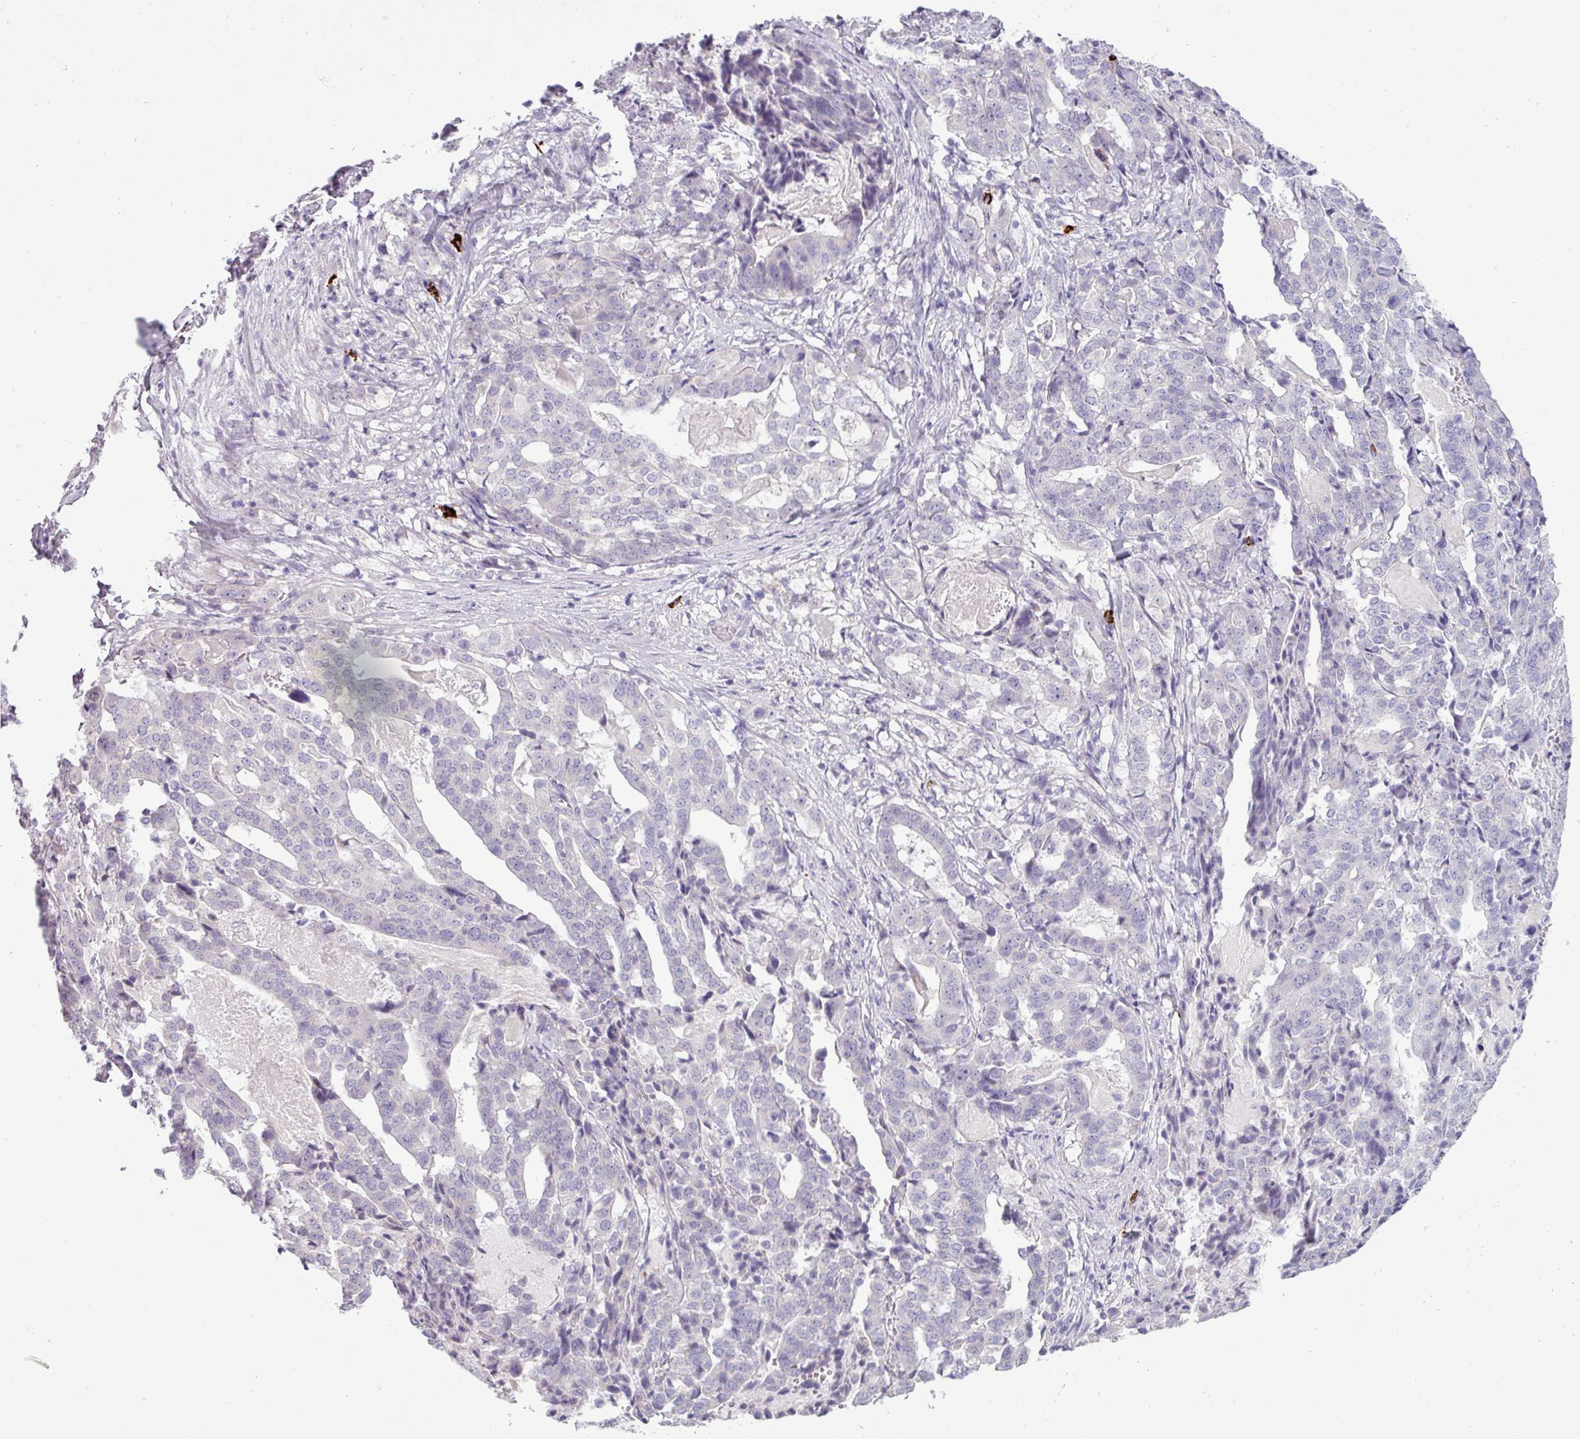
{"staining": {"intensity": "negative", "quantity": "none", "location": "none"}, "tissue": "stomach cancer", "cell_type": "Tumor cells", "image_type": "cancer", "snomed": [{"axis": "morphology", "description": "Adenocarcinoma, NOS"}, {"axis": "topography", "description": "Stomach"}], "caption": "There is no significant staining in tumor cells of stomach cancer.", "gene": "TRIM39", "patient": {"sex": "male", "age": 48}}